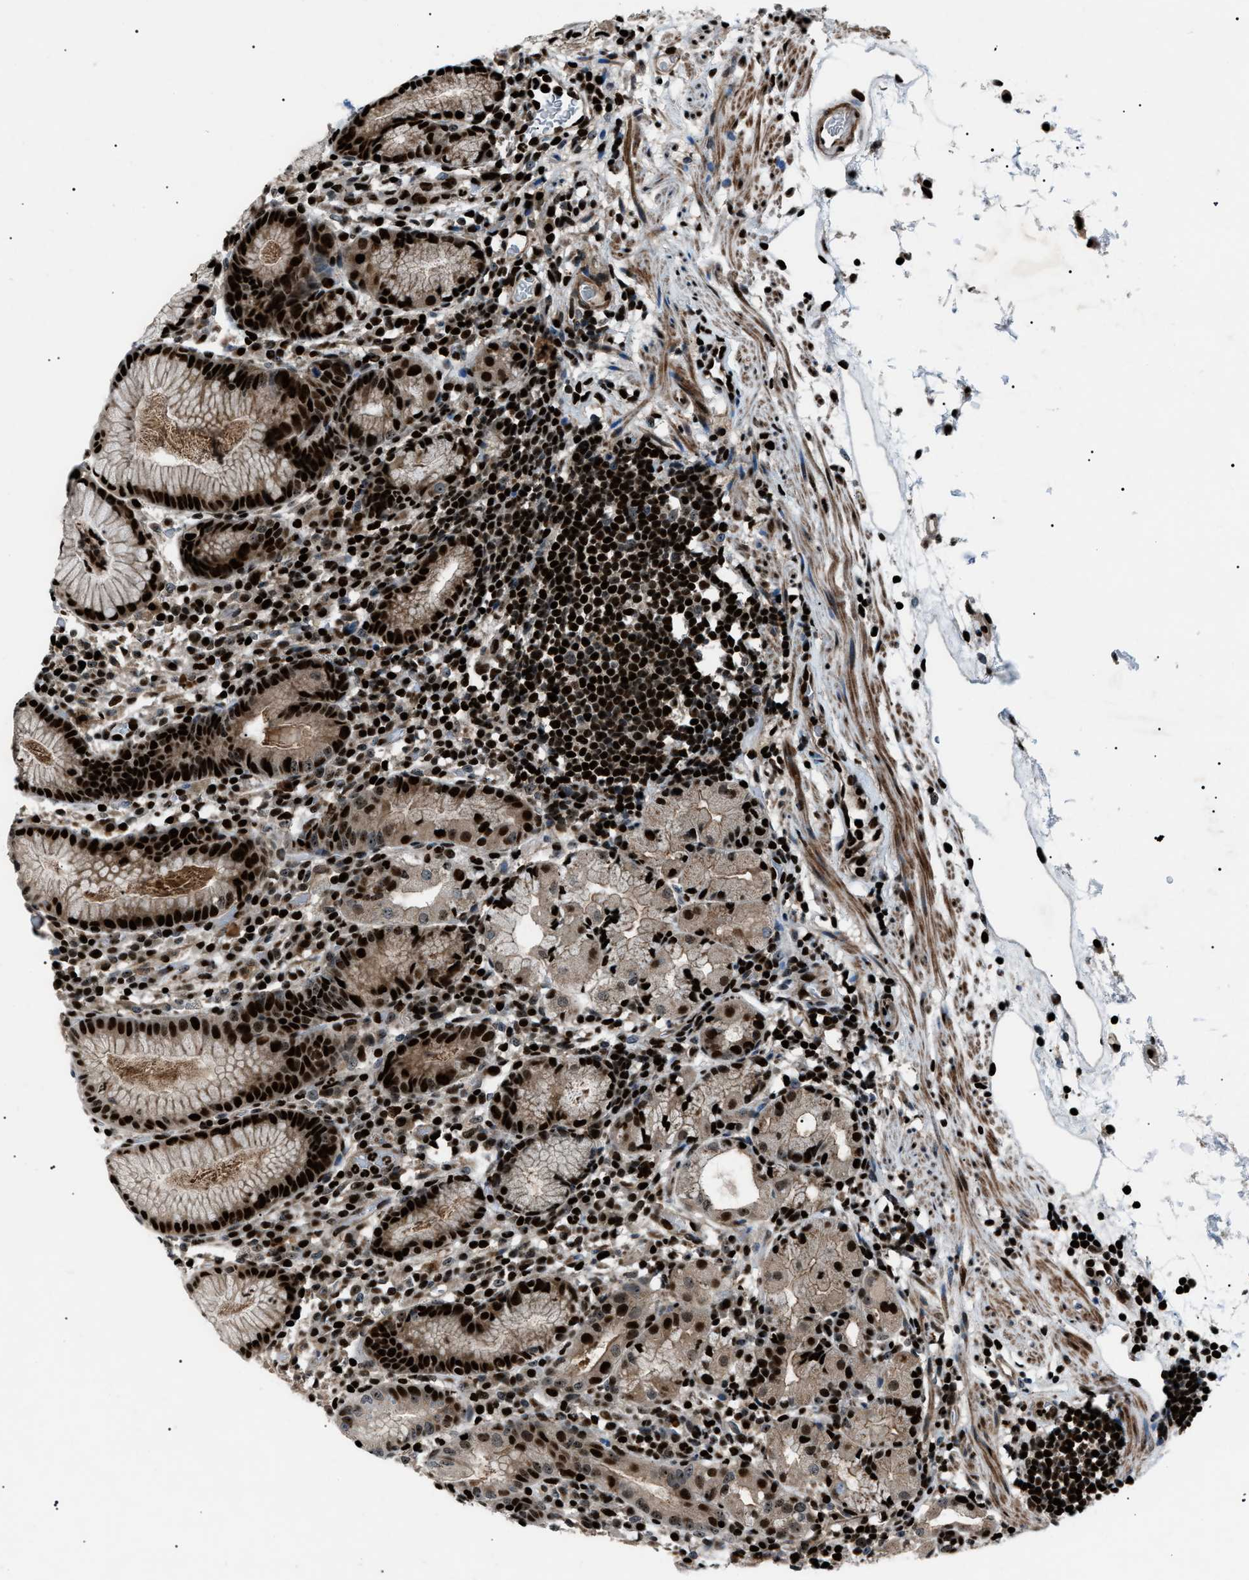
{"staining": {"intensity": "strong", "quantity": ">75%", "location": "nuclear"}, "tissue": "stomach", "cell_type": "Glandular cells", "image_type": "normal", "snomed": [{"axis": "morphology", "description": "Normal tissue, NOS"}, {"axis": "topography", "description": "Stomach"}, {"axis": "topography", "description": "Stomach, lower"}], "caption": "High-power microscopy captured an immunohistochemistry (IHC) histopathology image of benign stomach, revealing strong nuclear staining in approximately >75% of glandular cells. The protein is shown in brown color, while the nuclei are stained blue.", "gene": "PRKX", "patient": {"sex": "female", "age": 75}}